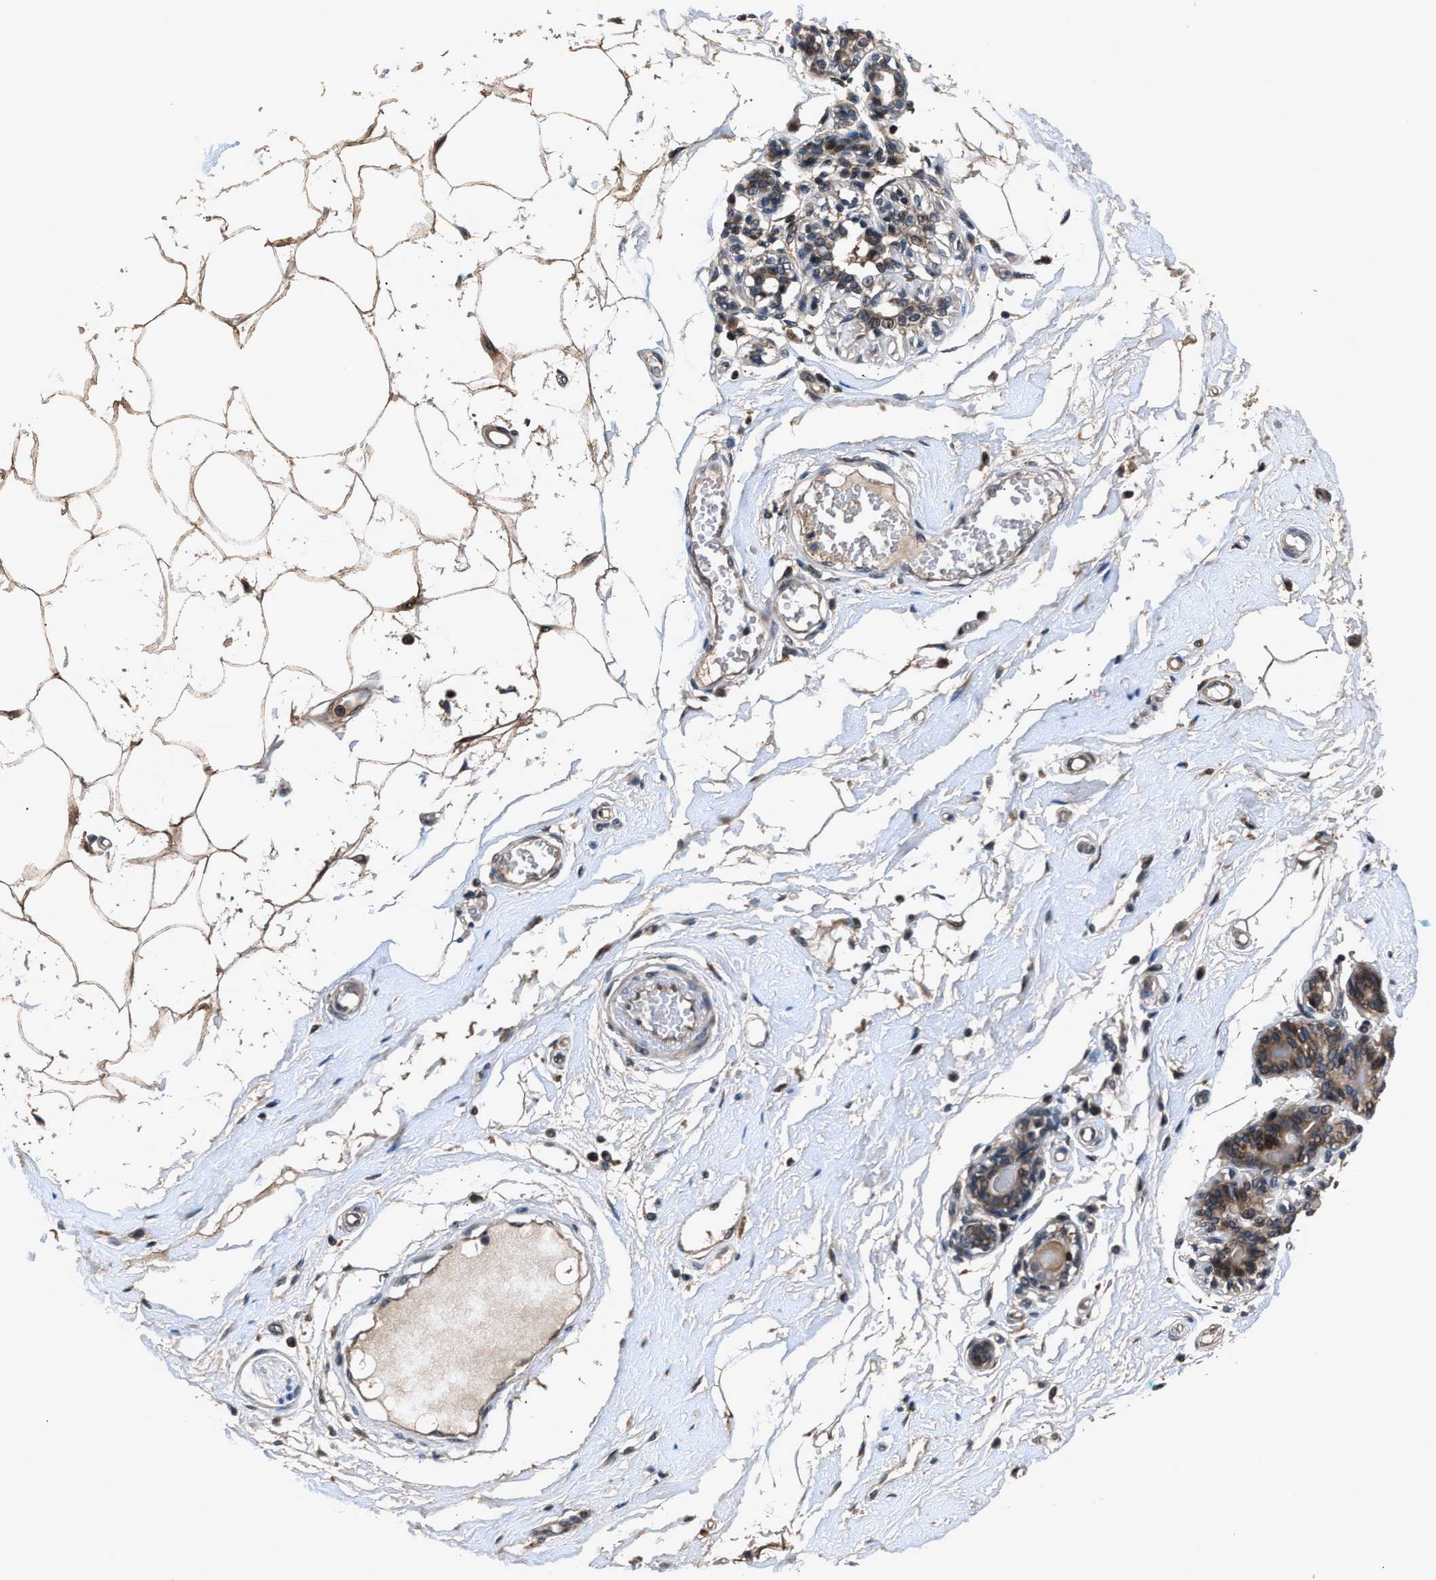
{"staining": {"intensity": "moderate", "quantity": ">75%", "location": "cytoplasmic/membranous"}, "tissue": "breast", "cell_type": "Adipocytes", "image_type": "normal", "snomed": [{"axis": "morphology", "description": "Normal tissue, NOS"}, {"axis": "morphology", "description": "Lobular carcinoma"}, {"axis": "topography", "description": "Breast"}], "caption": "There is medium levels of moderate cytoplasmic/membranous staining in adipocytes of benign breast, as demonstrated by immunohistochemical staining (brown color).", "gene": "TNRC18", "patient": {"sex": "female", "age": 59}}